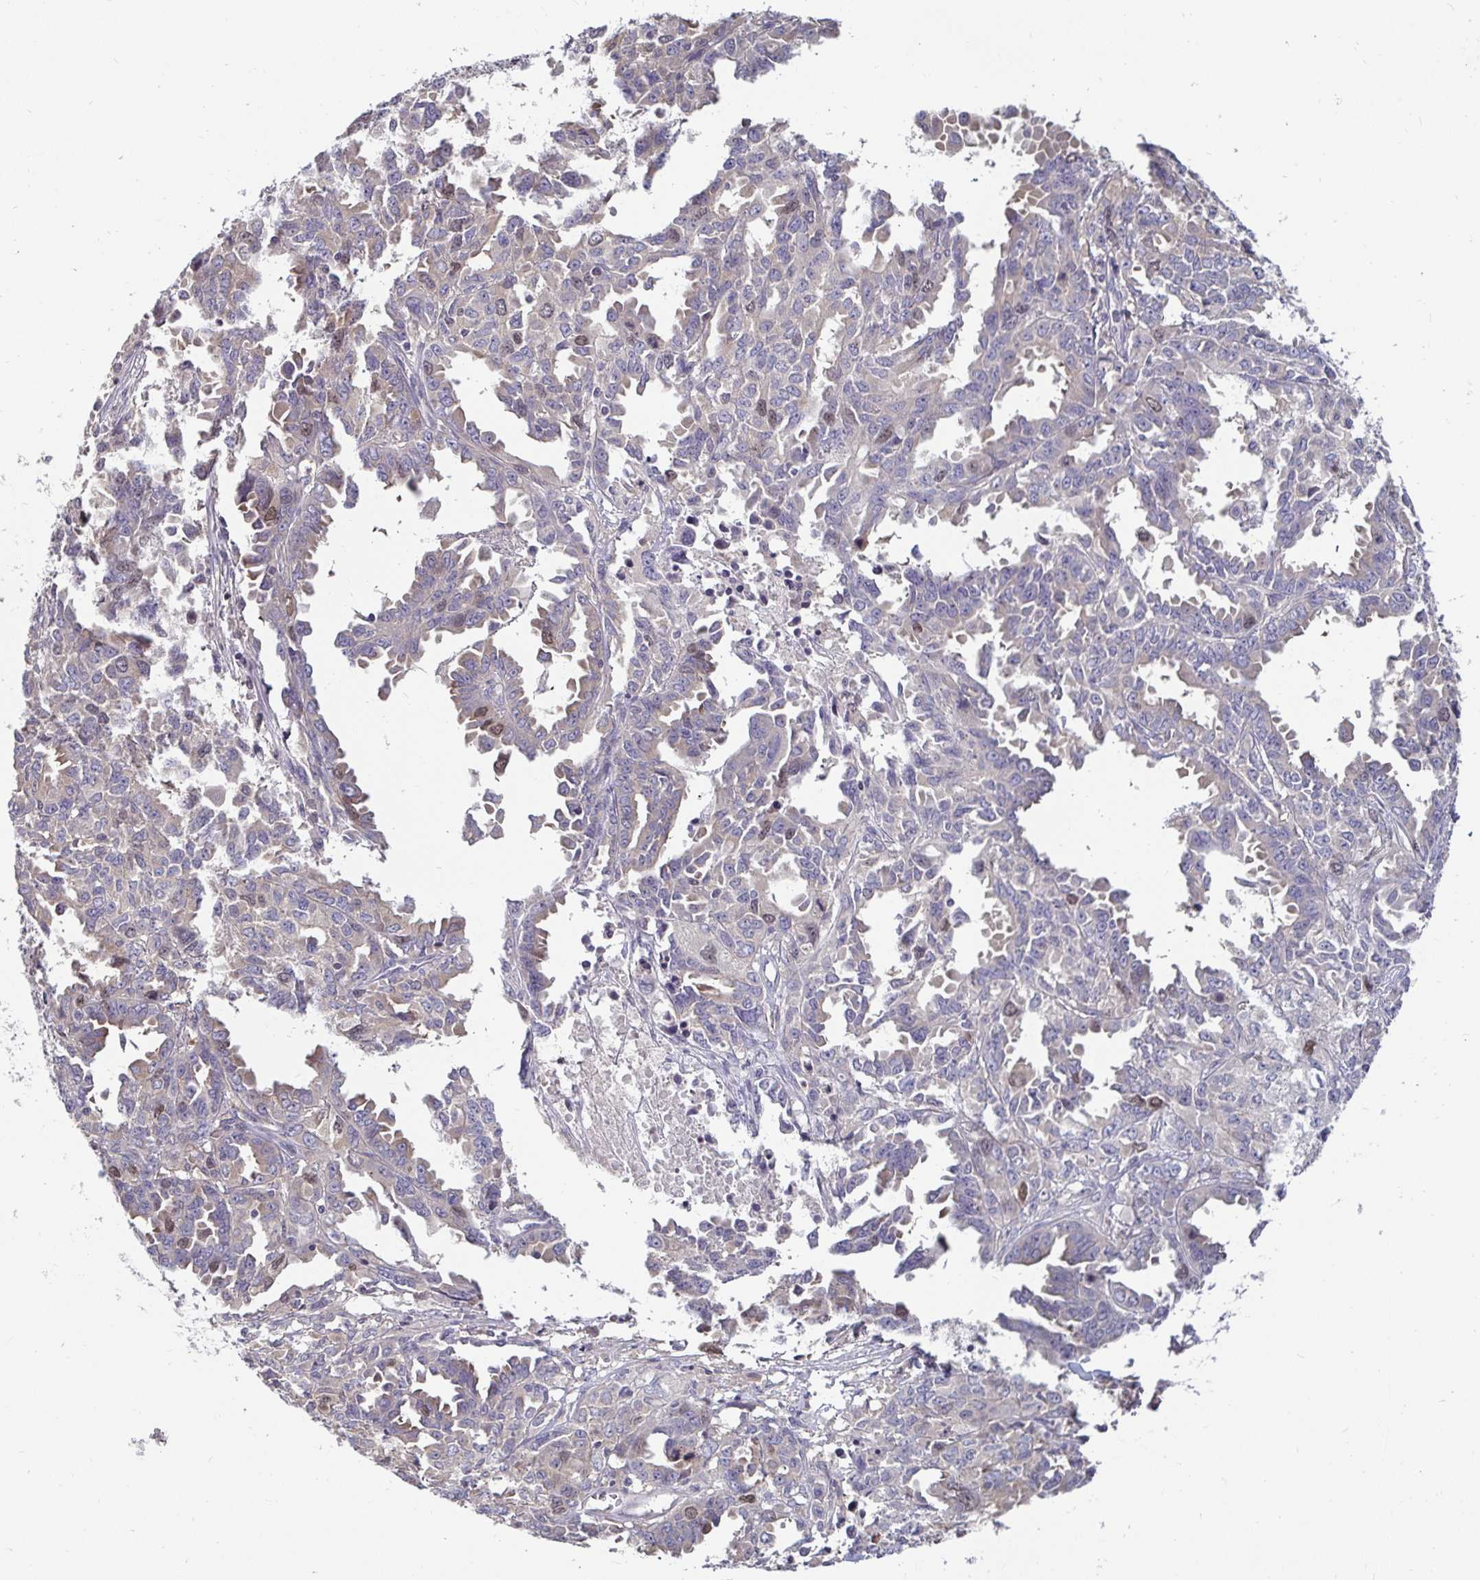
{"staining": {"intensity": "negative", "quantity": "none", "location": "none"}, "tissue": "ovarian cancer", "cell_type": "Tumor cells", "image_type": "cancer", "snomed": [{"axis": "morphology", "description": "Adenocarcinoma, NOS"}, {"axis": "morphology", "description": "Carcinoma, endometroid"}, {"axis": "topography", "description": "Ovary"}], "caption": "IHC histopathology image of neoplastic tissue: ovarian cancer (endometroid carcinoma) stained with DAB (3,3'-diaminobenzidine) shows no significant protein staining in tumor cells.", "gene": "ANLN", "patient": {"sex": "female", "age": 72}}